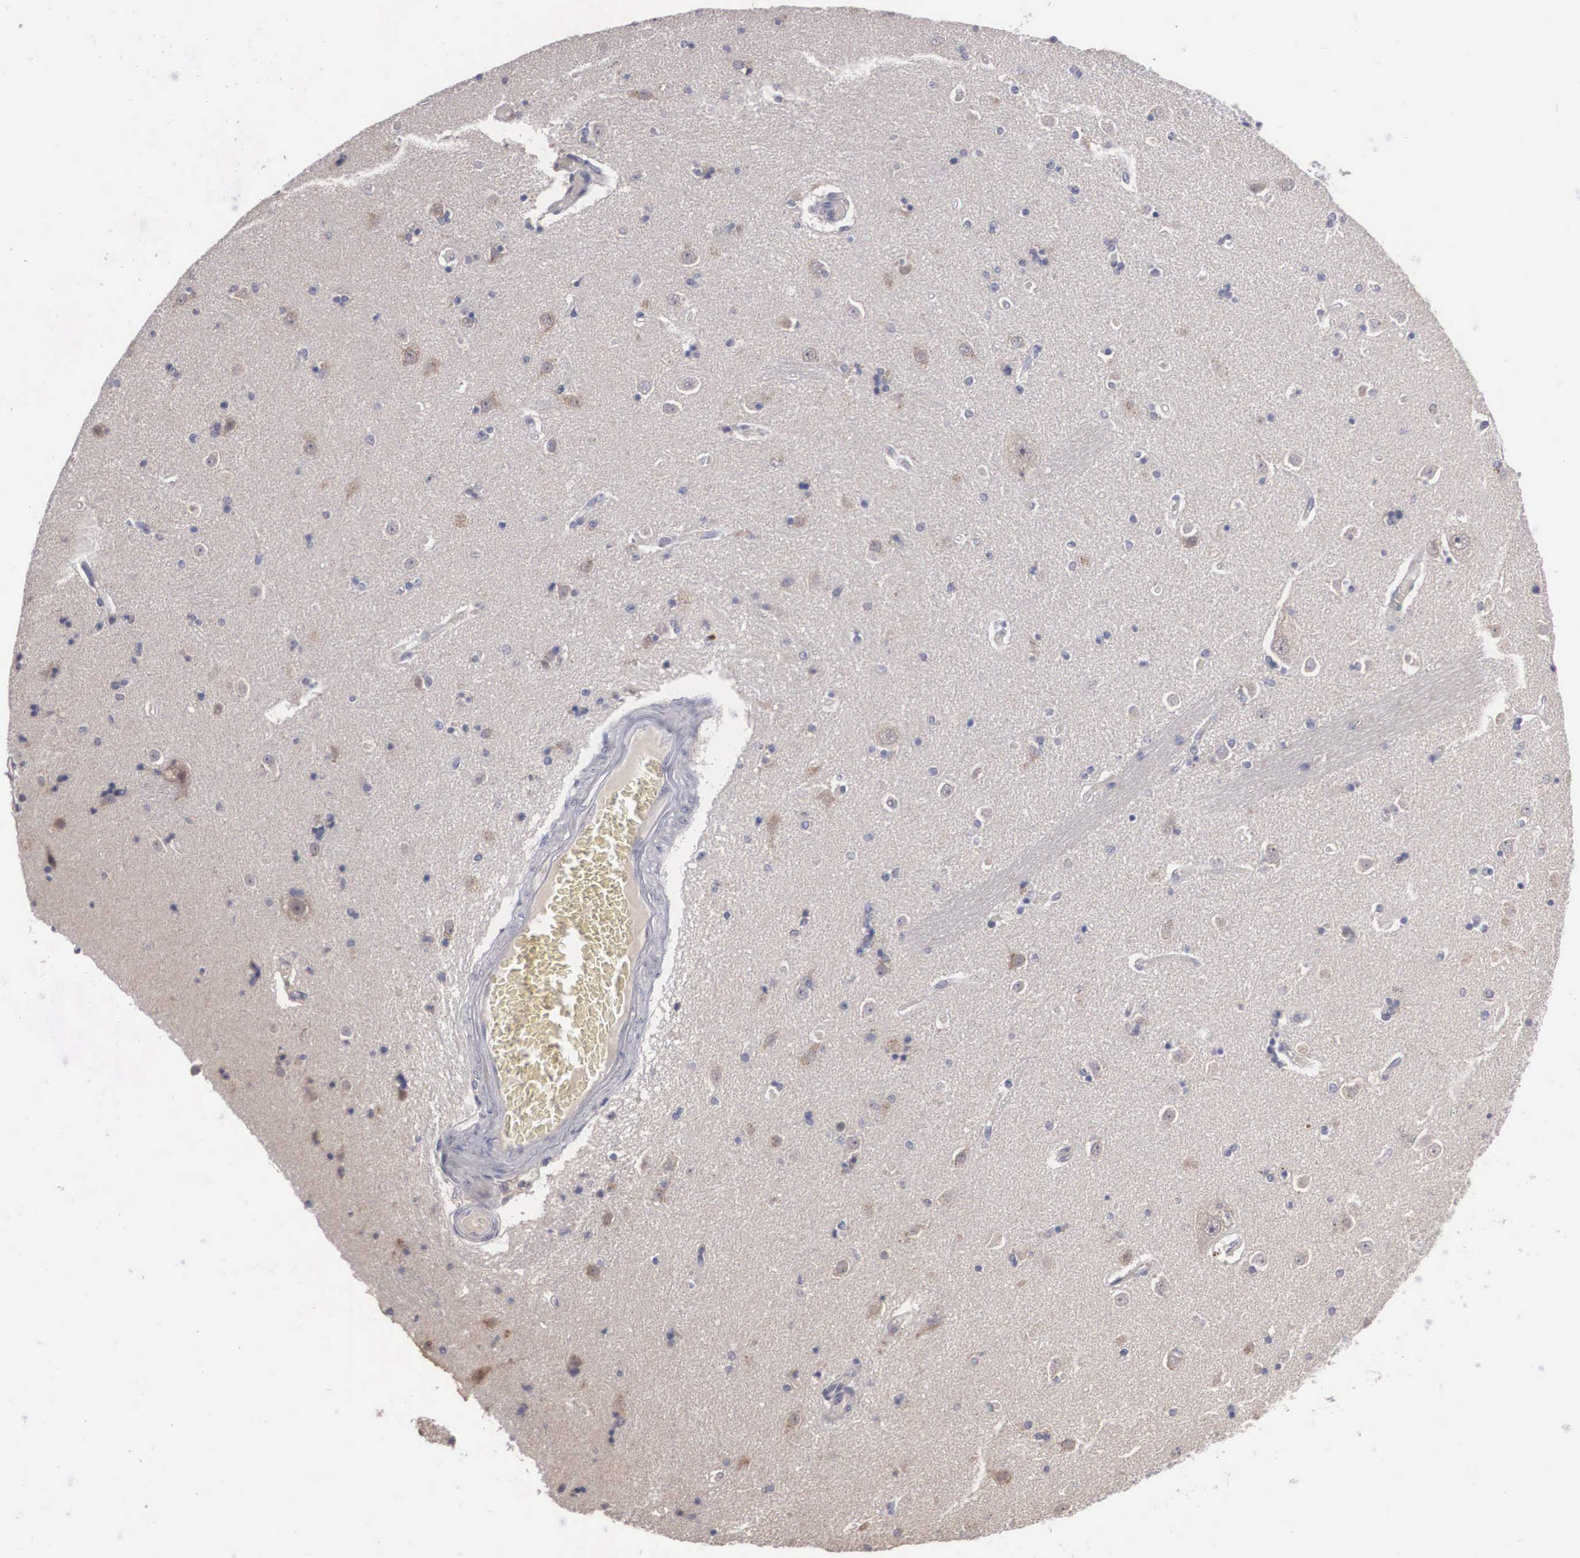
{"staining": {"intensity": "negative", "quantity": "none", "location": "none"}, "tissue": "caudate", "cell_type": "Glial cells", "image_type": "normal", "snomed": [{"axis": "morphology", "description": "Normal tissue, NOS"}, {"axis": "topography", "description": "Lateral ventricle wall"}], "caption": "Protein analysis of normal caudate reveals no significant staining in glial cells.", "gene": "AMN", "patient": {"sex": "female", "age": 54}}